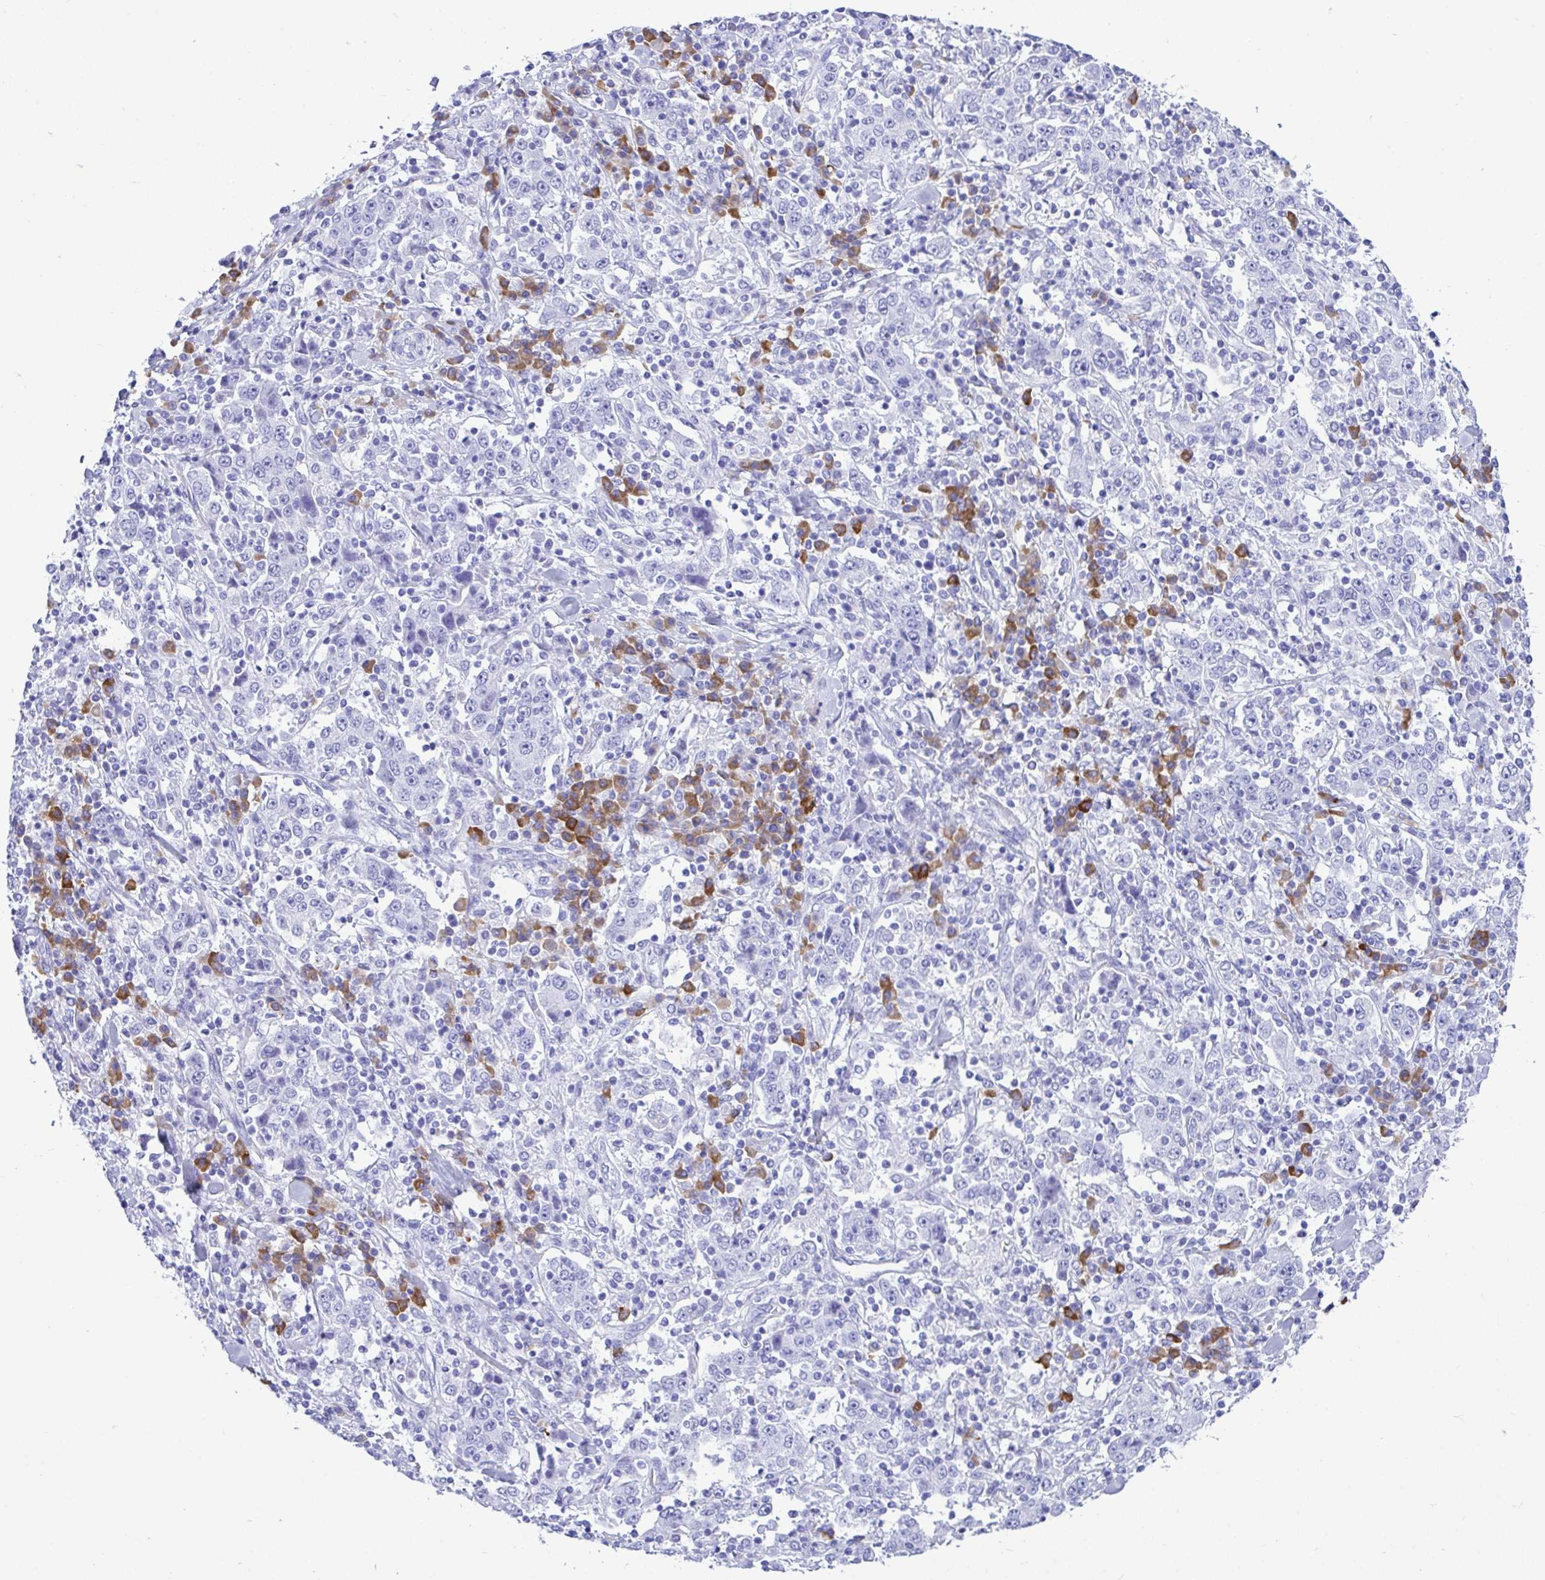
{"staining": {"intensity": "negative", "quantity": "none", "location": "none"}, "tissue": "stomach cancer", "cell_type": "Tumor cells", "image_type": "cancer", "snomed": [{"axis": "morphology", "description": "Normal tissue, NOS"}, {"axis": "morphology", "description": "Adenocarcinoma, NOS"}, {"axis": "topography", "description": "Stomach, upper"}, {"axis": "topography", "description": "Stomach"}], "caption": "Tumor cells are negative for protein expression in human stomach cancer (adenocarcinoma). The staining was performed using DAB to visualize the protein expression in brown, while the nuclei were stained in blue with hematoxylin (Magnification: 20x).", "gene": "BEST4", "patient": {"sex": "male", "age": 59}}